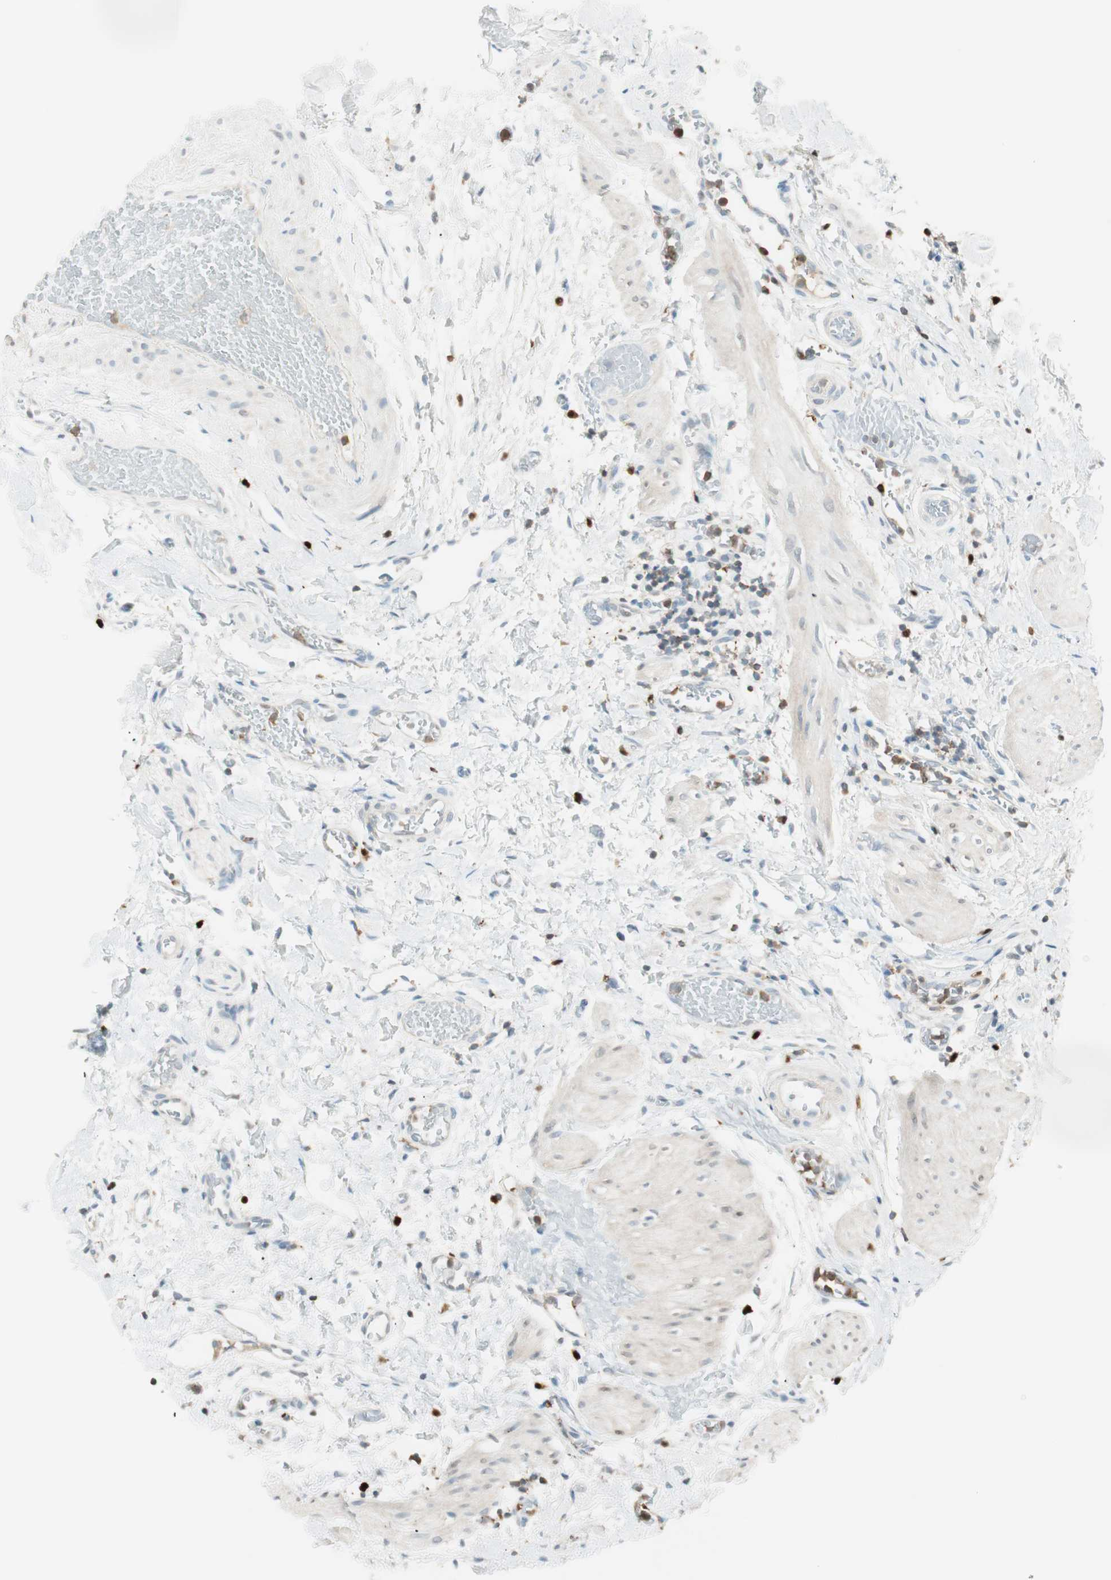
{"staining": {"intensity": "strong", "quantity": ">75%", "location": "cytoplasmic/membranous"}, "tissue": "gallbladder", "cell_type": "Glandular cells", "image_type": "normal", "snomed": [{"axis": "morphology", "description": "Normal tissue, NOS"}, {"axis": "topography", "description": "Gallbladder"}], "caption": "DAB (3,3'-diaminobenzidine) immunohistochemical staining of unremarkable human gallbladder displays strong cytoplasmic/membranous protein positivity in approximately >75% of glandular cells.", "gene": "HPGD", "patient": {"sex": "male", "age": 65}}